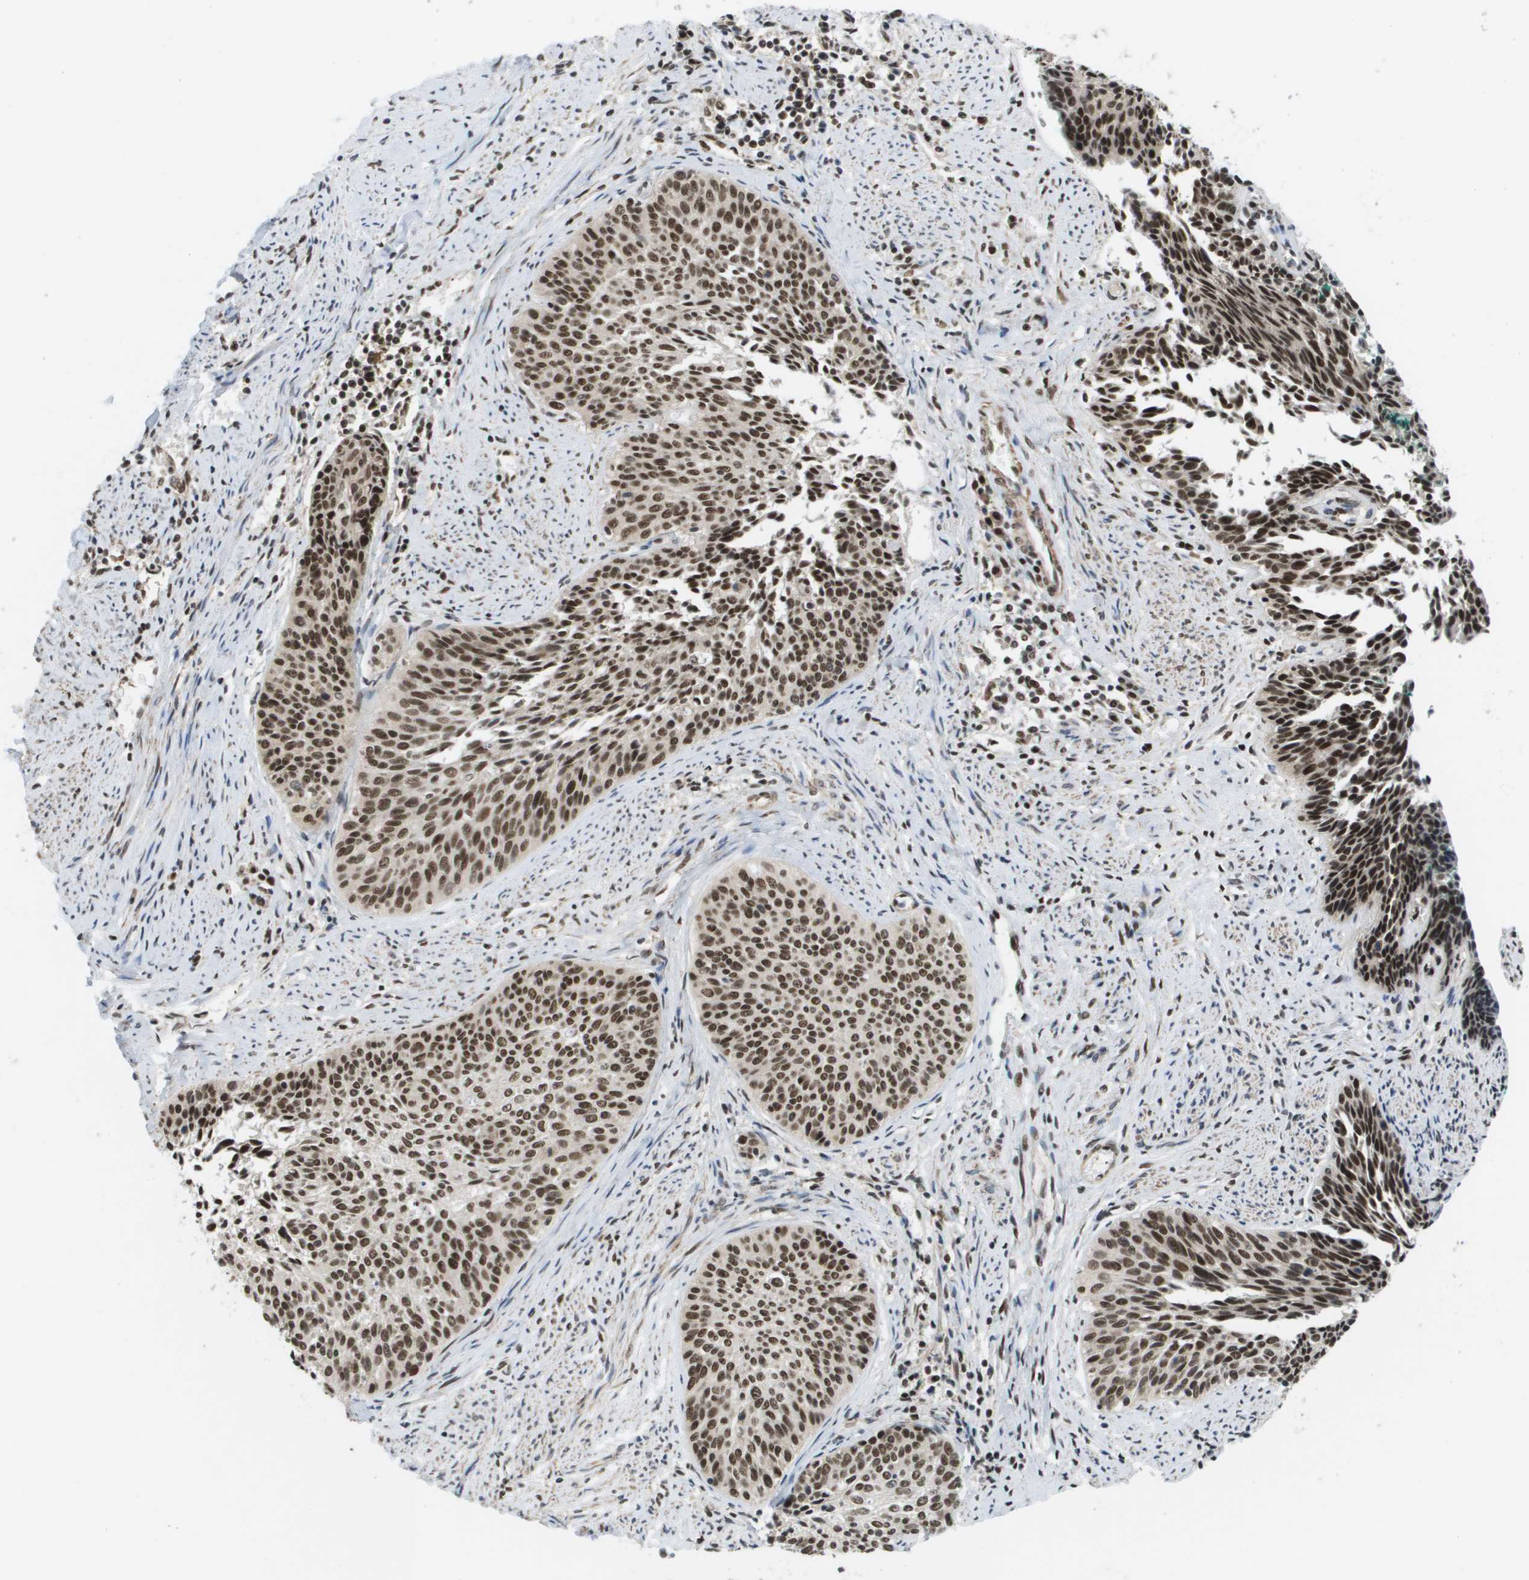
{"staining": {"intensity": "strong", "quantity": ">75%", "location": "nuclear"}, "tissue": "cervical cancer", "cell_type": "Tumor cells", "image_type": "cancer", "snomed": [{"axis": "morphology", "description": "Squamous cell carcinoma, NOS"}, {"axis": "topography", "description": "Cervix"}], "caption": "About >75% of tumor cells in human cervical cancer exhibit strong nuclear protein staining as visualized by brown immunohistochemical staining.", "gene": "PRCC", "patient": {"sex": "female", "age": 55}}